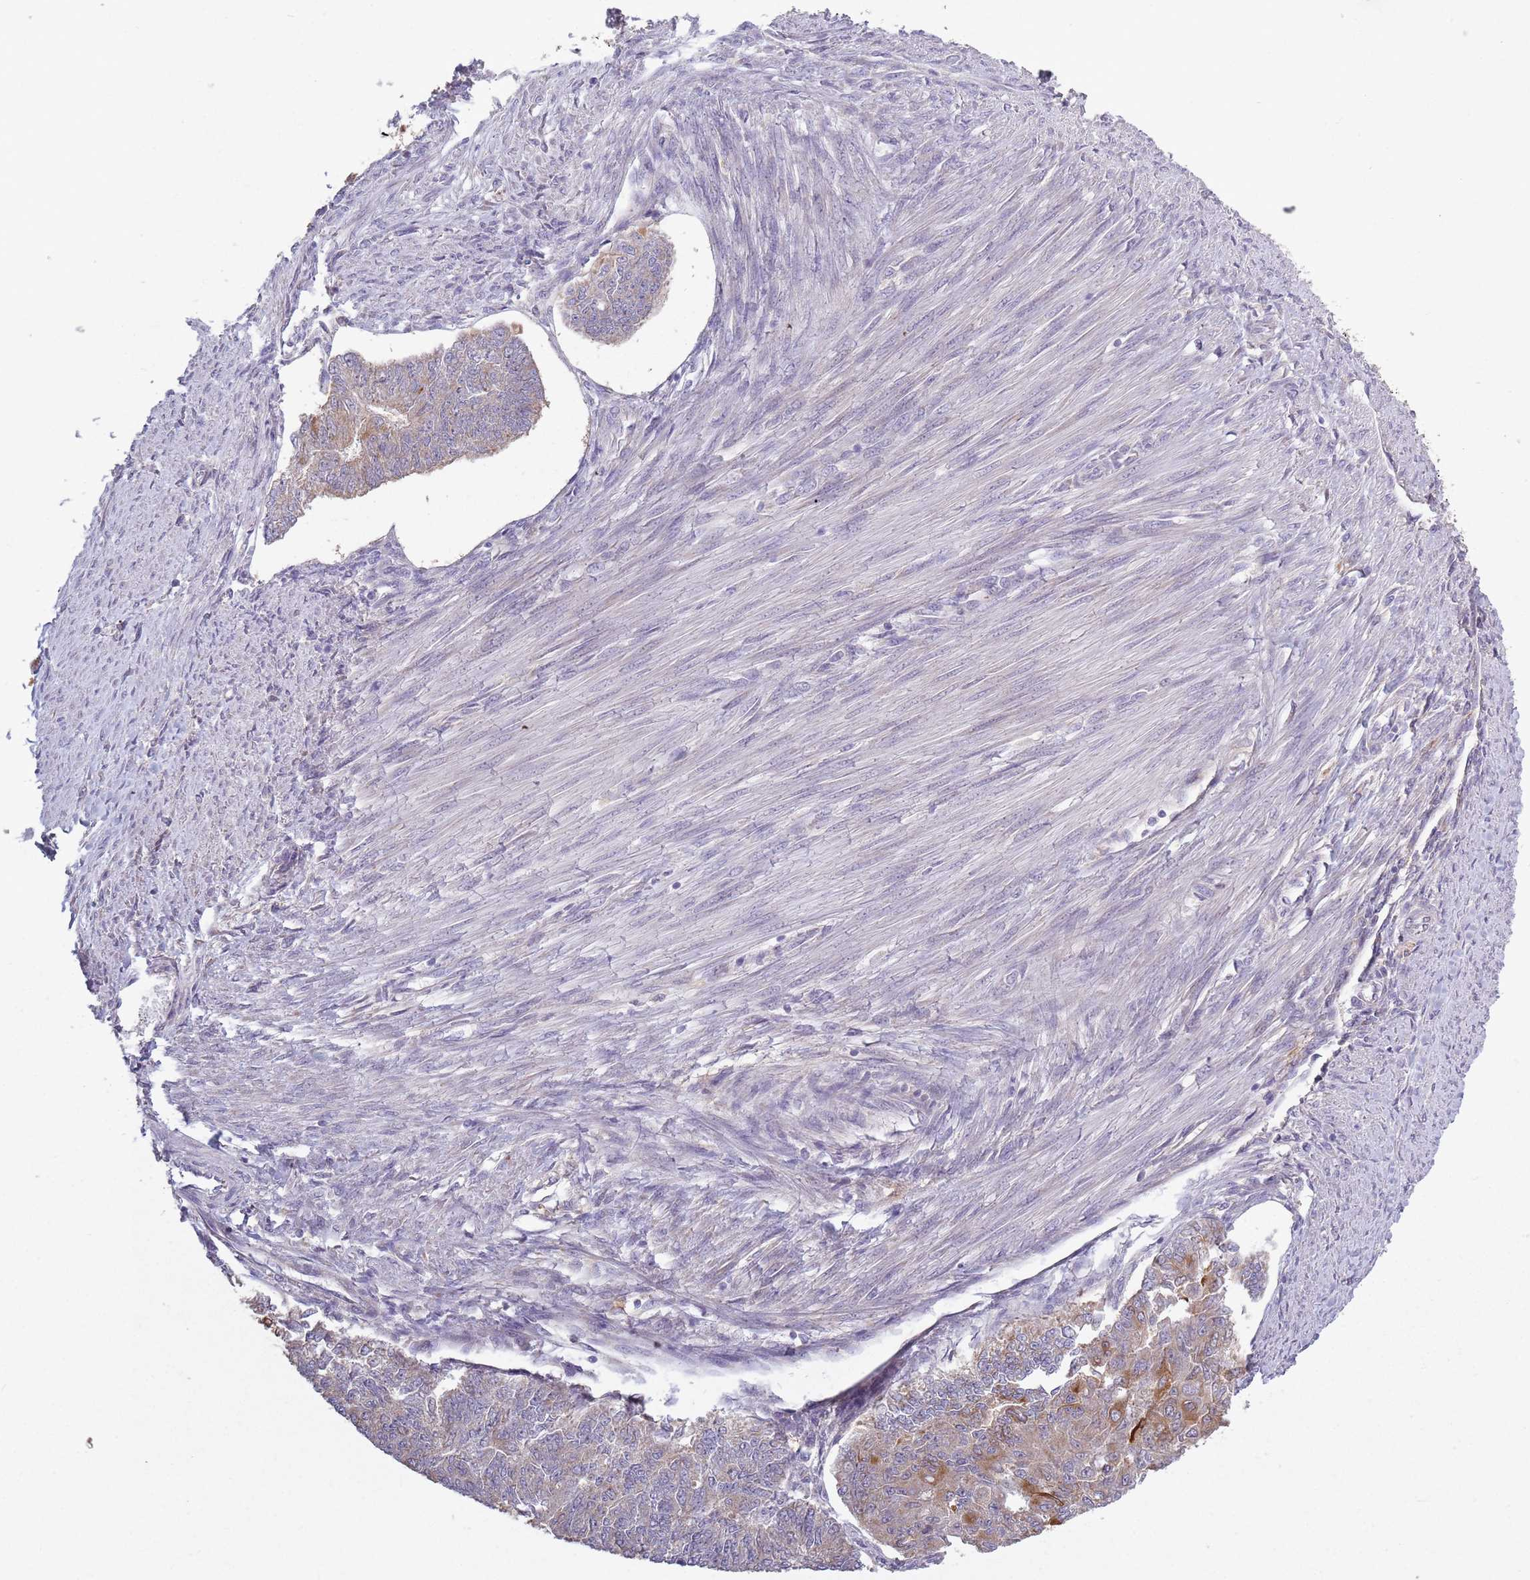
{"staining": {"intensity": "moderate", "quantity": "<25%", "location": "cytoplasmic/membranous"}, "tissue": "endometrial cancer", "cell_type": "Tumor cells", "image_type": "cancer", "snomed": [{"axis": "morphology", "description": "Adenocarcinoma, NOS"}, {"axis": "topography", "description": "Endometrium"}], "caption": "A photomicrograph of endometrial adenocarcinoma stained for a protein displays moderate cytoplasmic/membranous brown staining in tumor cells. (Brightfield microscopy of DAB IHC at high magnification).", "gene": "COQ5", "patient": {"sex": "female", "age": 32}}